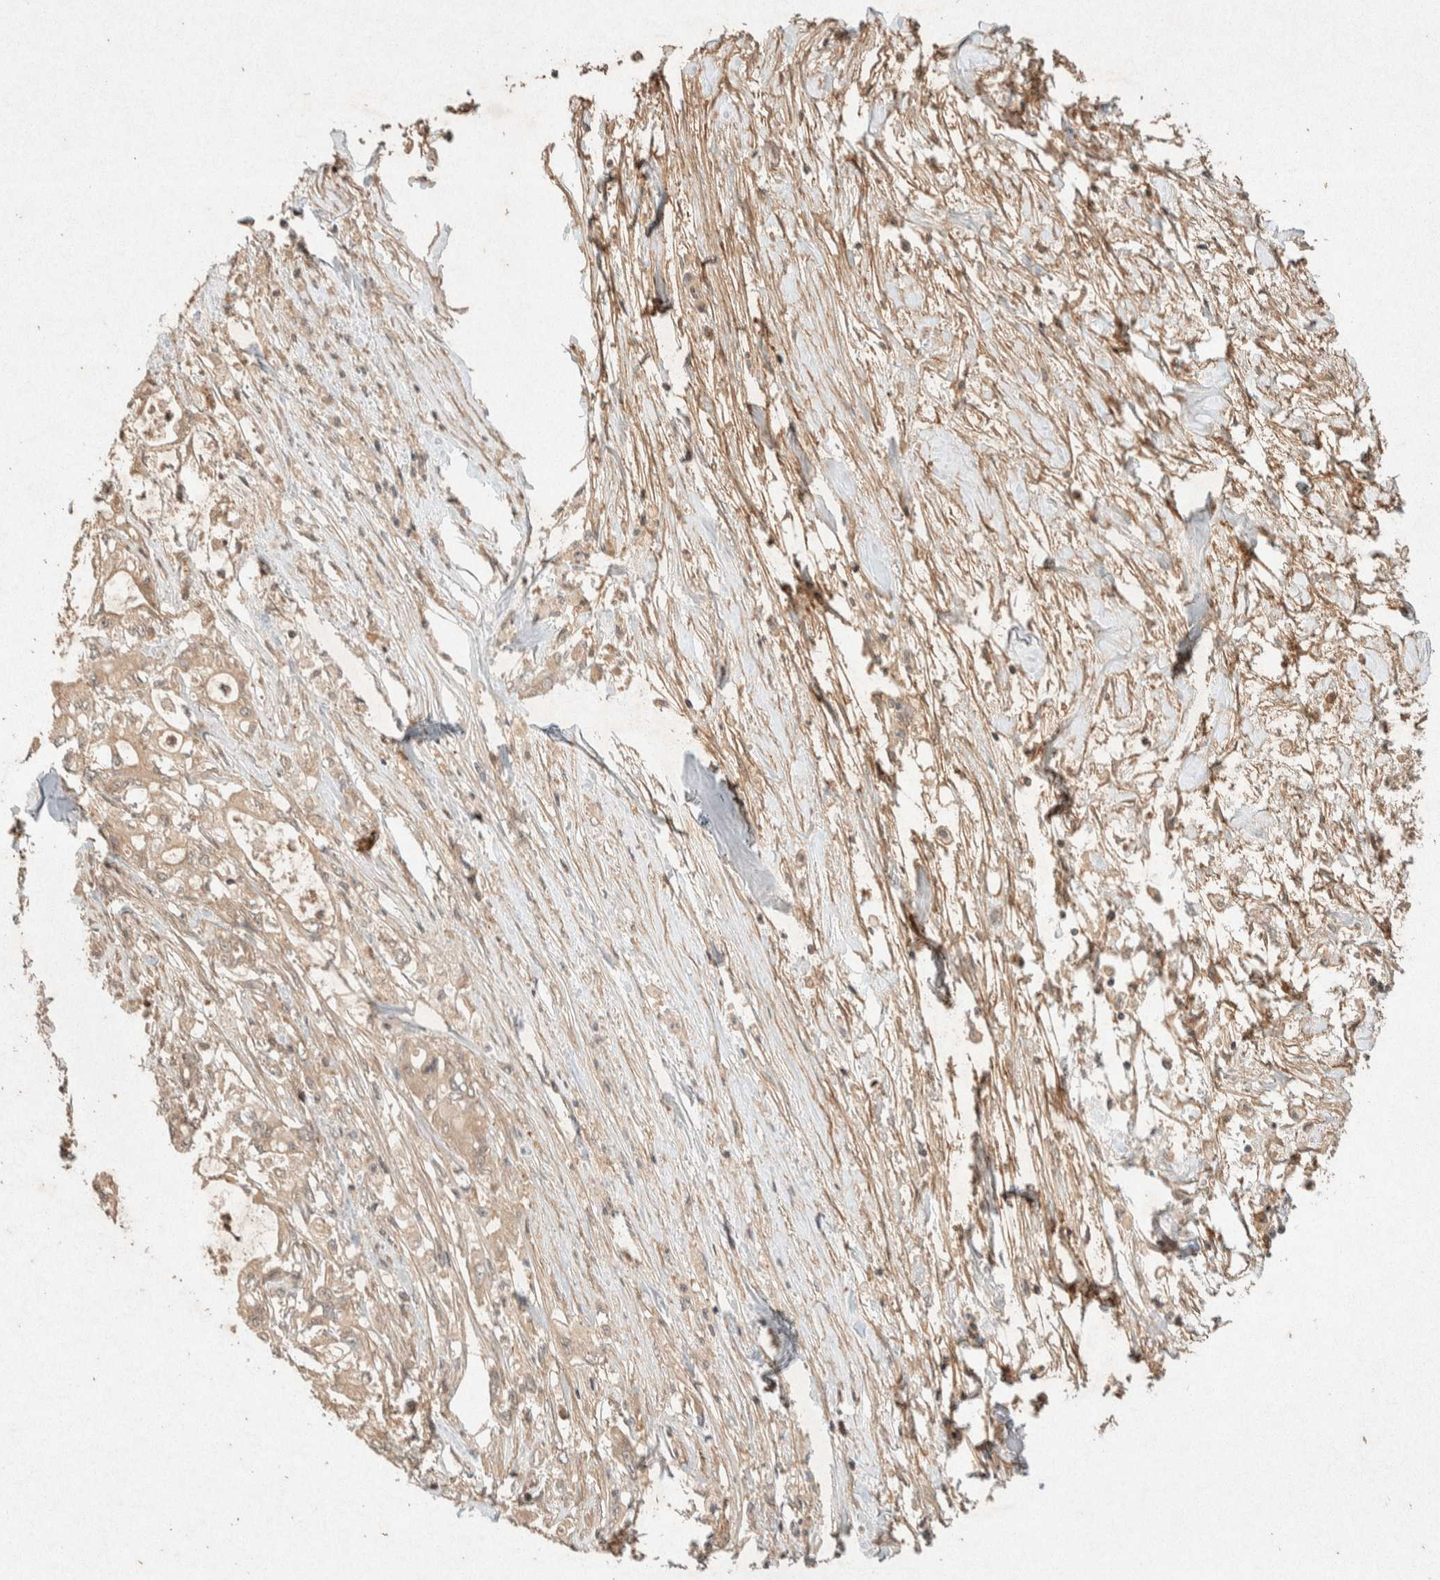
{"staining": {"intensity": "weak", "quantity": "<25%", "location": "cytoplasmic/membranous"}, "tissue": "pancreatic cancer", "cell_type": "Tumor cells", "image_type": "cancer", "snomed": [{"axis": "morphology", "description": "Adenocarcinoma, NOS"}, {"axis": "topography", "description": "Pancreas"}], "caption": "Immunohistochemistry (IHC) image of adenocarcinoma (pancreatic) stained for a protein (brown), which exhibits no positivity in tumor cells.", "gene": "THRA", "patient": {"sex": "male", "age": 79}}